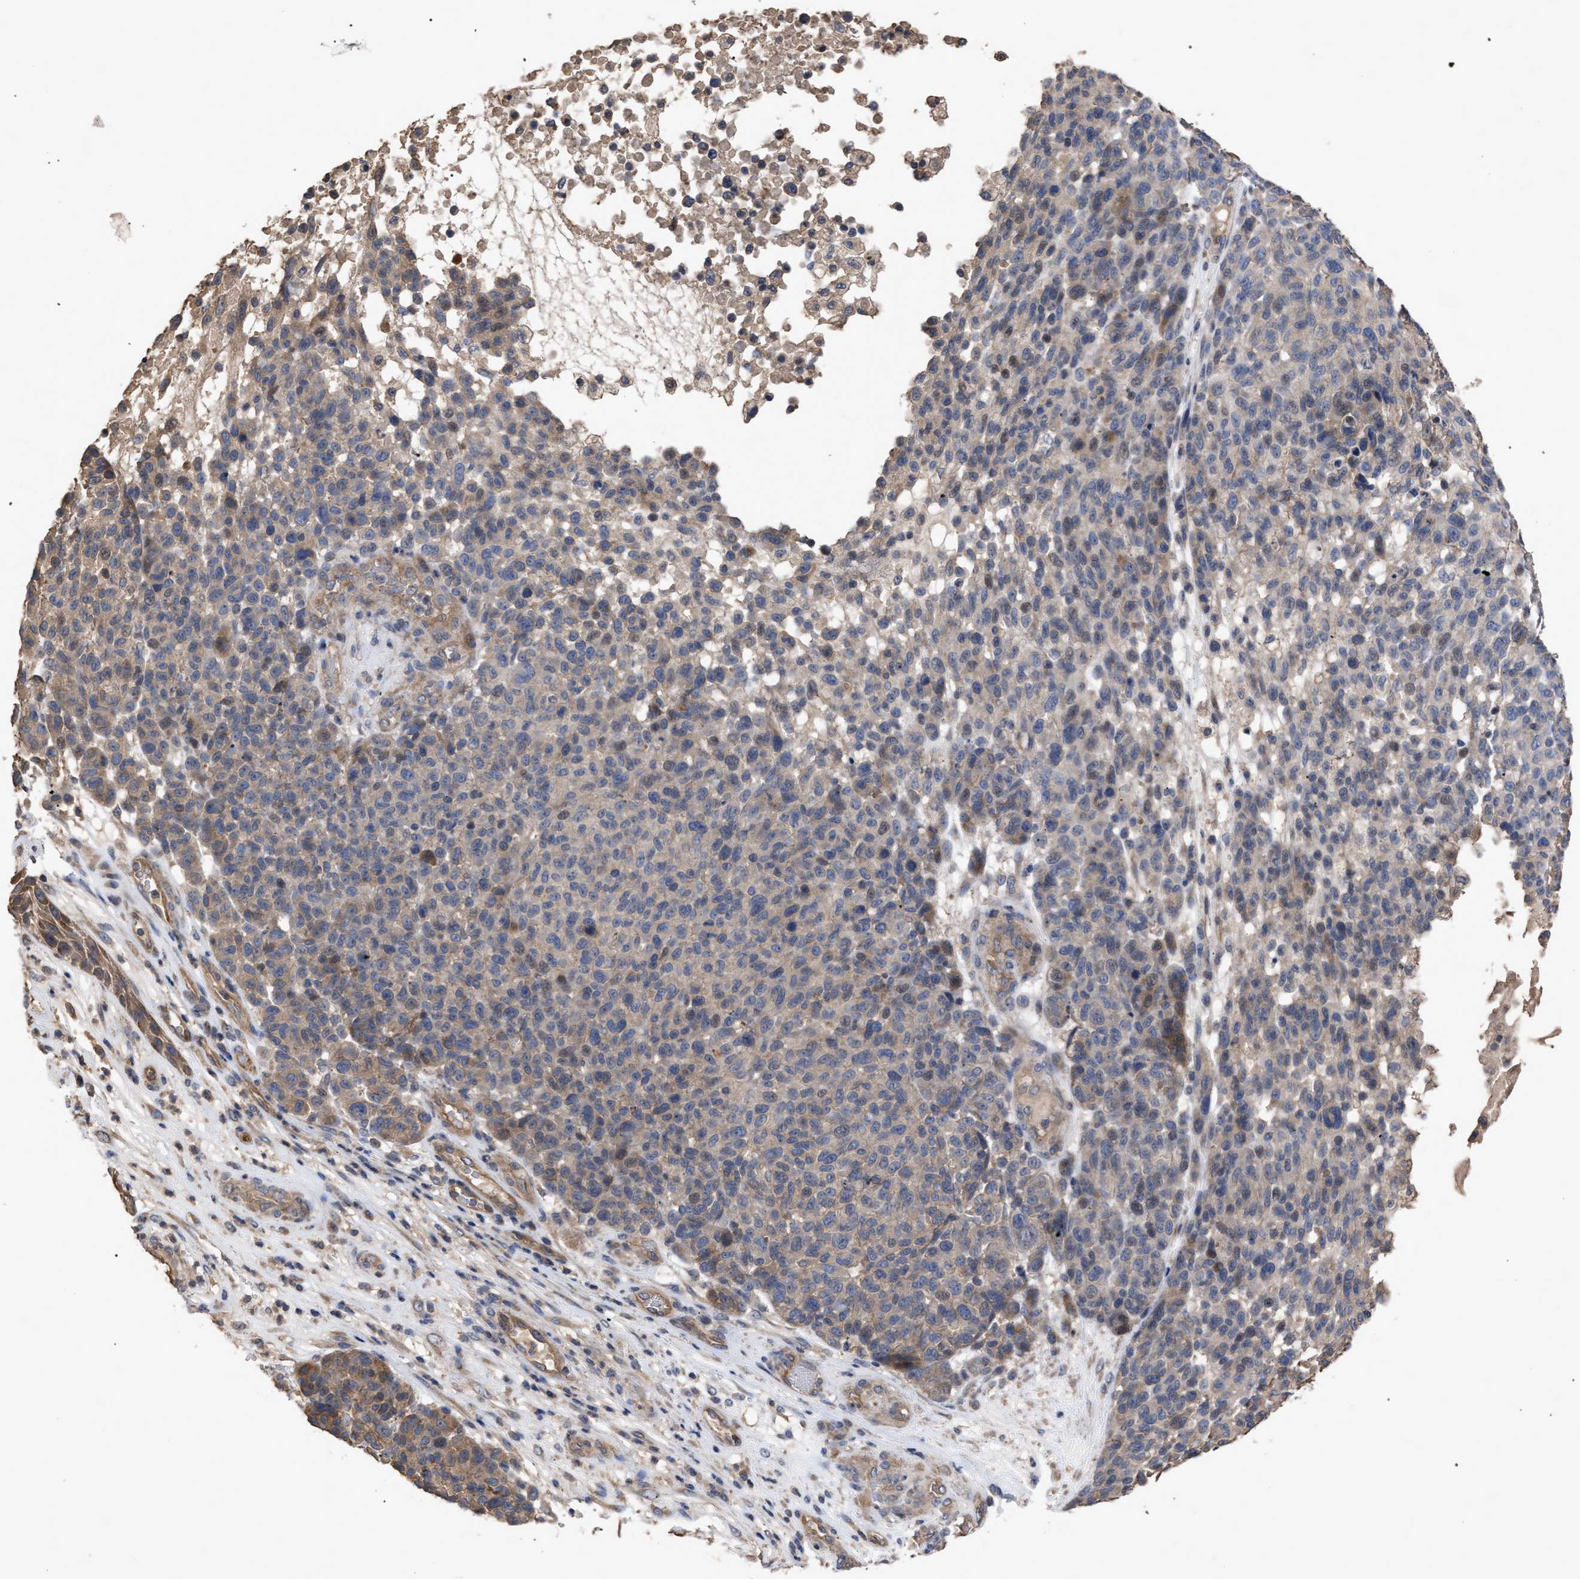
{"staining": {"intensity": "weak", "quantity": "25%-75%", "location": "cytoplasmic/membranous"}, "tissue": "melanoma", "cell_type": "Tumor cells", "image_type": "cancer", "snomed": [{"axis": "morphology", "description": "Malignant melanoma, NOS"}, {"axis": "topography", "description": "Skin"}], "caption": "Malignant melanoma was stained to show a protein in brown. There is low levels of weak cytoplasmic/membranous positivity in about 25%-75% of tumor cells. The protein of interest is stained brown, and the nuclei are stained in blue (DAB (3,3'-diaminobenzidine) IHC with brightfield microscopy, high magnification).", "gene": "BTN2A1", "patient": {"sex": "male", "age": 59}}